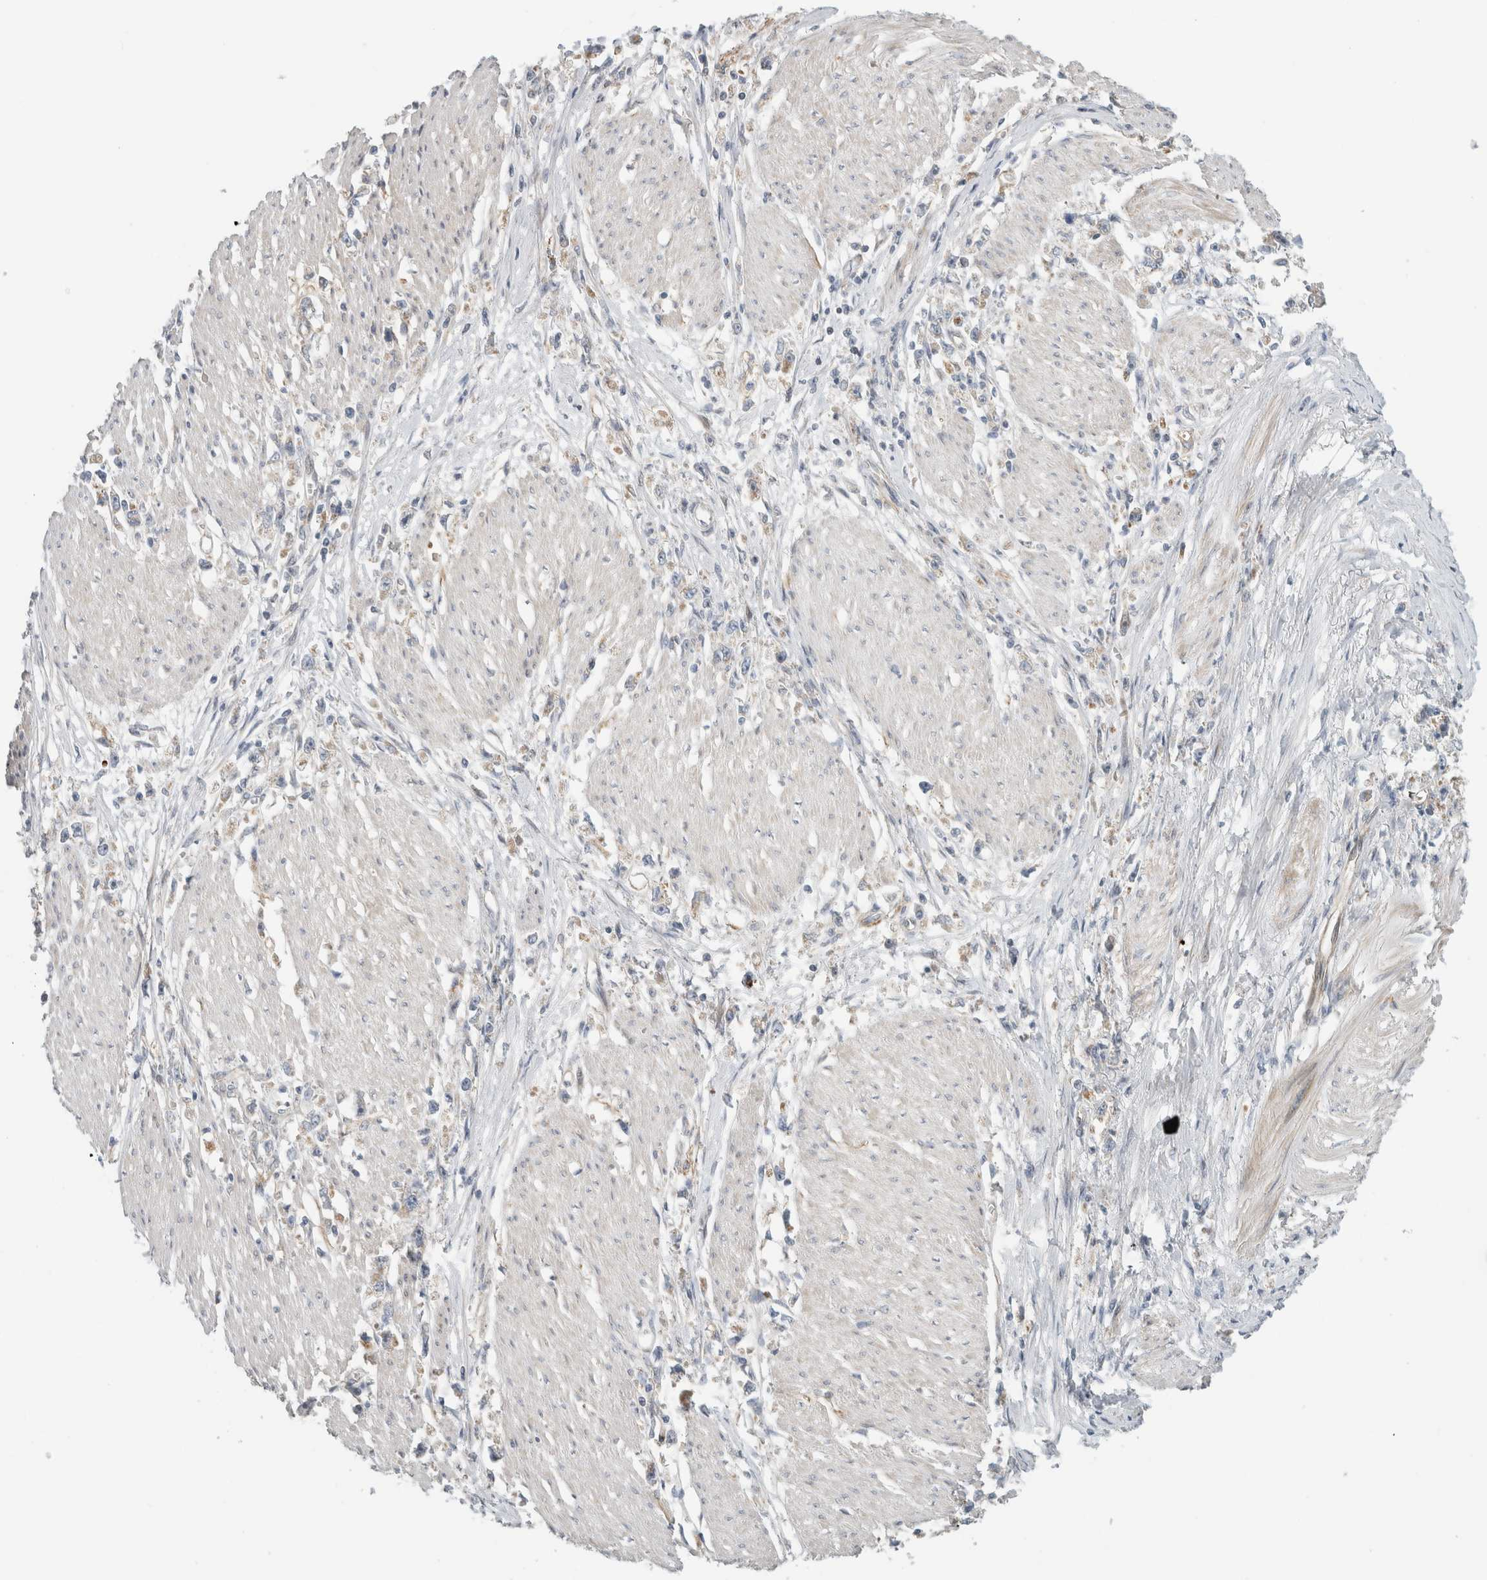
{"staining": {"intensity": "negative", "quantity": "none", "location": "none"}, "tissue": "stomach cancer", "cell_type": "Tumor cells", "image_type": "cancer", "snomed": [{"axis": "morphology", "description": "Adenocarcinoma, NOS"}, {"axis": "topography", "description": "Stomach"}], "caption": "Micrograph shows no protein positivity in tumor cells of stomach adenocarcinoma tissue. The staining is performed using DAB brown chromogen with nuclei counter-stained in using hematoxylin.", "gene": "KPNA5", "patient": {"sex": "female", "age": 59}}